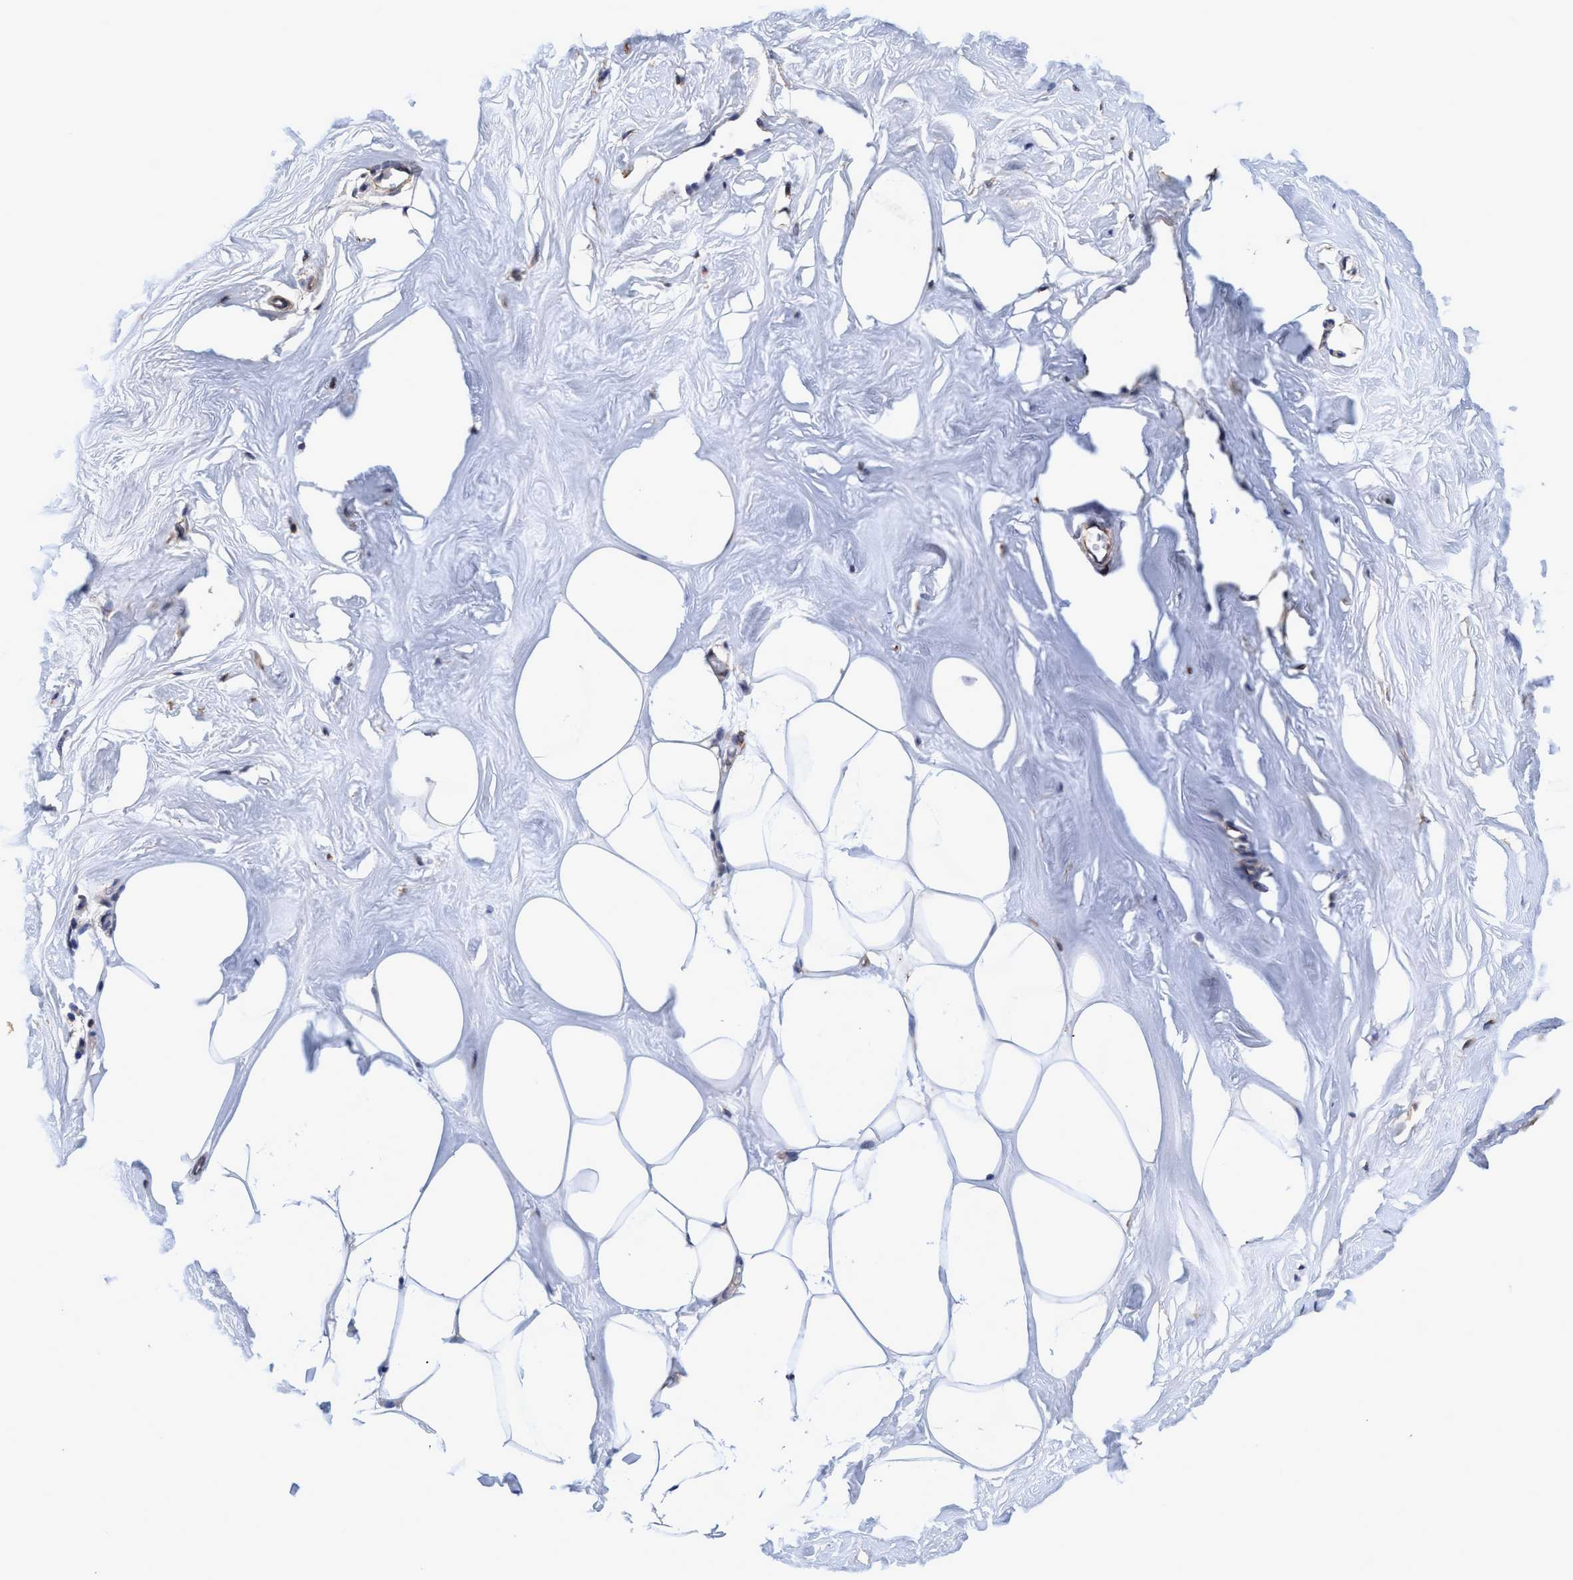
{"staining": {"intensity": "moderate", "quantity": ">75%", "location": "cytoplasmic/membranous"}, "tissue": "adipose tissue", "cell_type": "Adipocytes", "image_type": "normal", "snomed": [{"axis": "morphology", "description": "Normal tissue, NOS"}, {"axis": "morphology", "description": "Fibrosis, NOS"}, {"axis": "topography", "description": "Breast"}, {"axis": "topography", "description": "Adipose tissue"}], "caption": "Immunohistochemistry (IHC) staining of normal adipose tissue, which shows medium levels of moderate cytoplasmic/membranous expression in approximately >75% of adipocytes indicating moderate cytoplasmic/membranous protein expression. The staining was performed using DAB (3,3'-diaminobenzidine) (brown) for protein detection and nuclei were counterstained in hematoxylin (blue).", "gene": "CALCOCO2", "patient": {"sex": "female", "age": 39}}